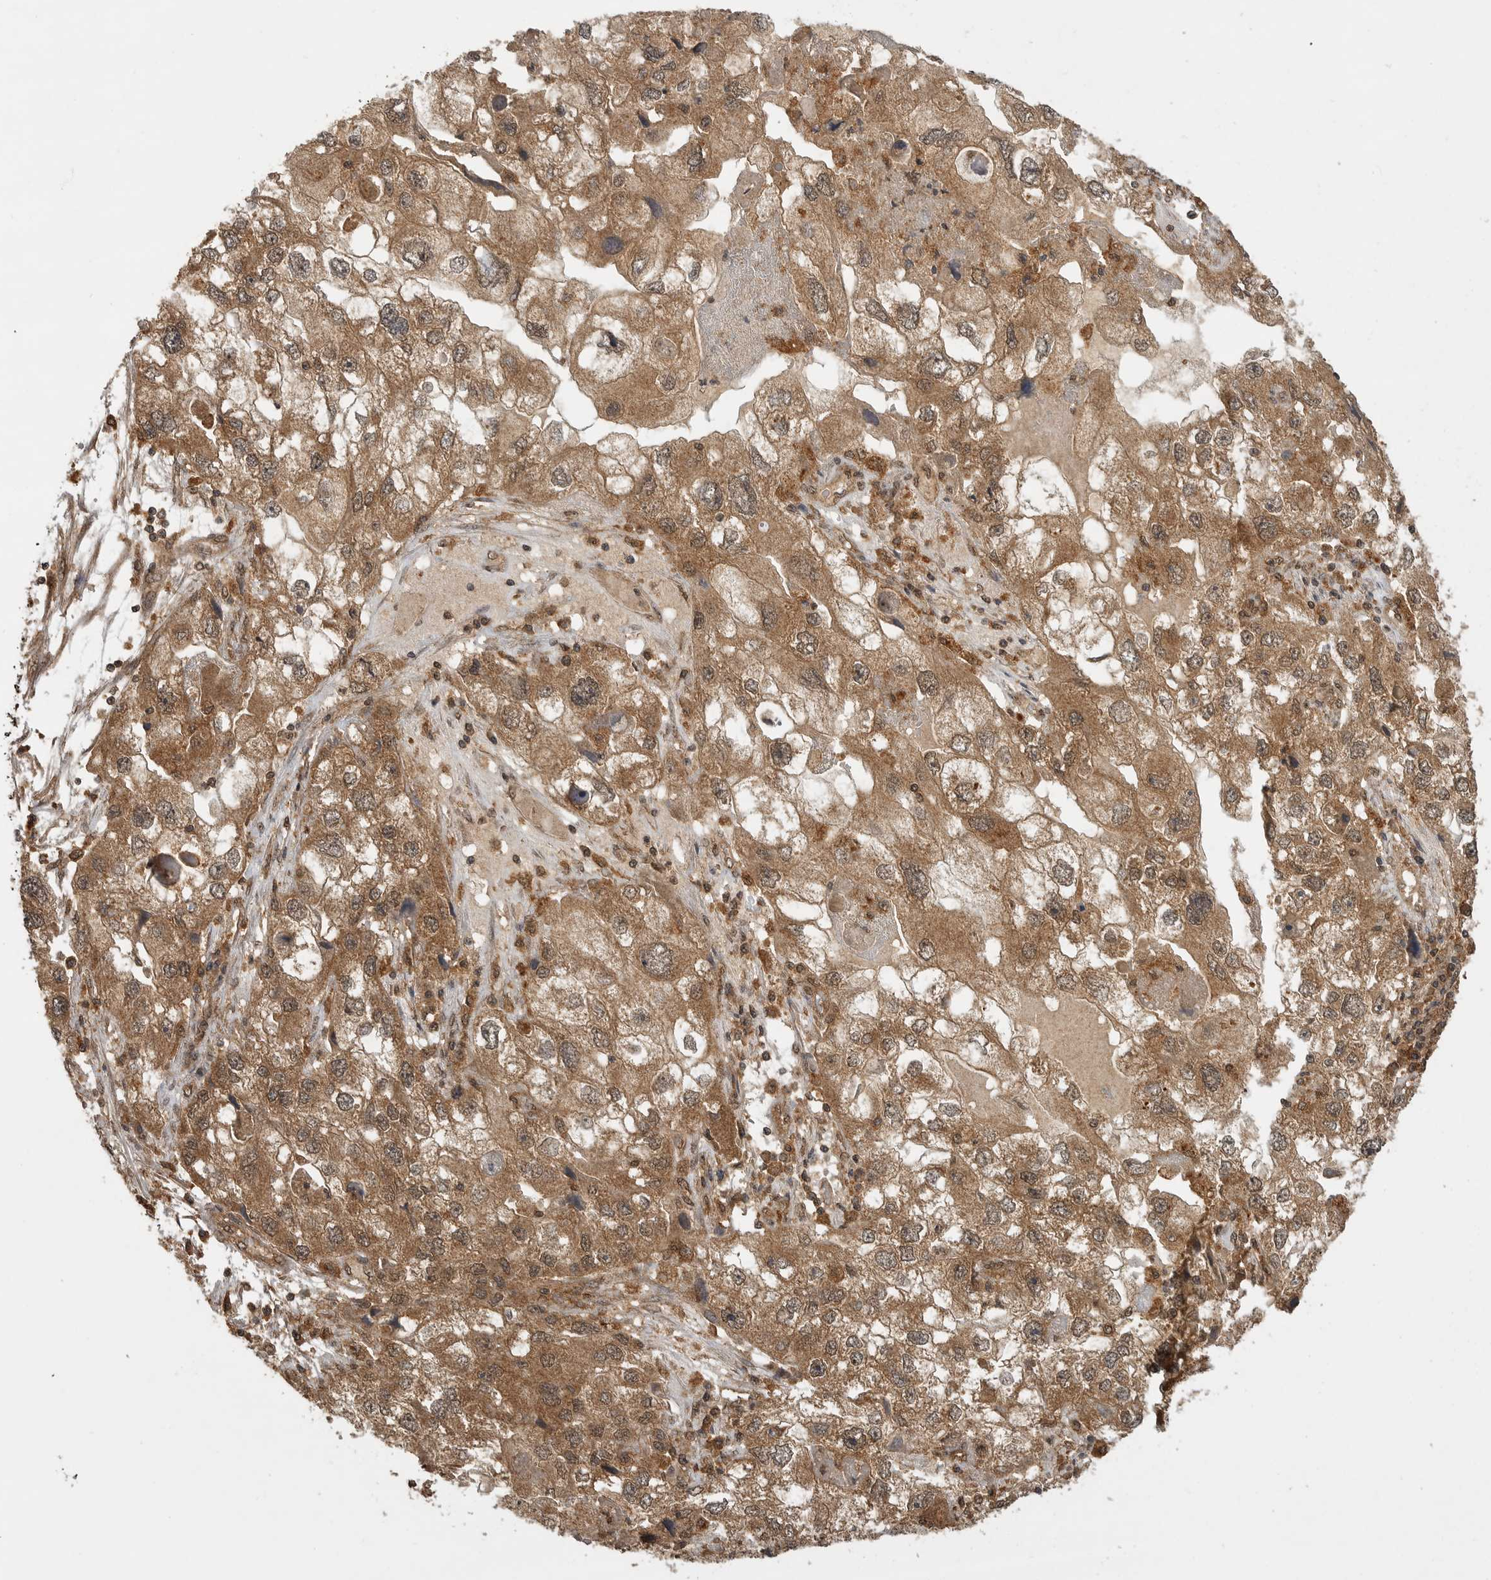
{"staining": {"intensity": "moderate", "quantity": ">75%", "location": "cytoplasmic/membranous,nuclear"}, "tissue": "endometrial cancer", "cell_type": "Tumor cells", "image_type": "cancer", "snomed": [{"axis": "morphology", "description": "Adenocarcinoma, NOS"}, {"axis": "topography", "description": "Endometrium"}], "caption": "Endometrial adenocarcinoma tissue exhibits moderate cytoplasmic/membranous and nuclear positivity in about >75% of tumor cells", "gene": "ICOSLG", "patient": {"sex": "female", "age": 49}}